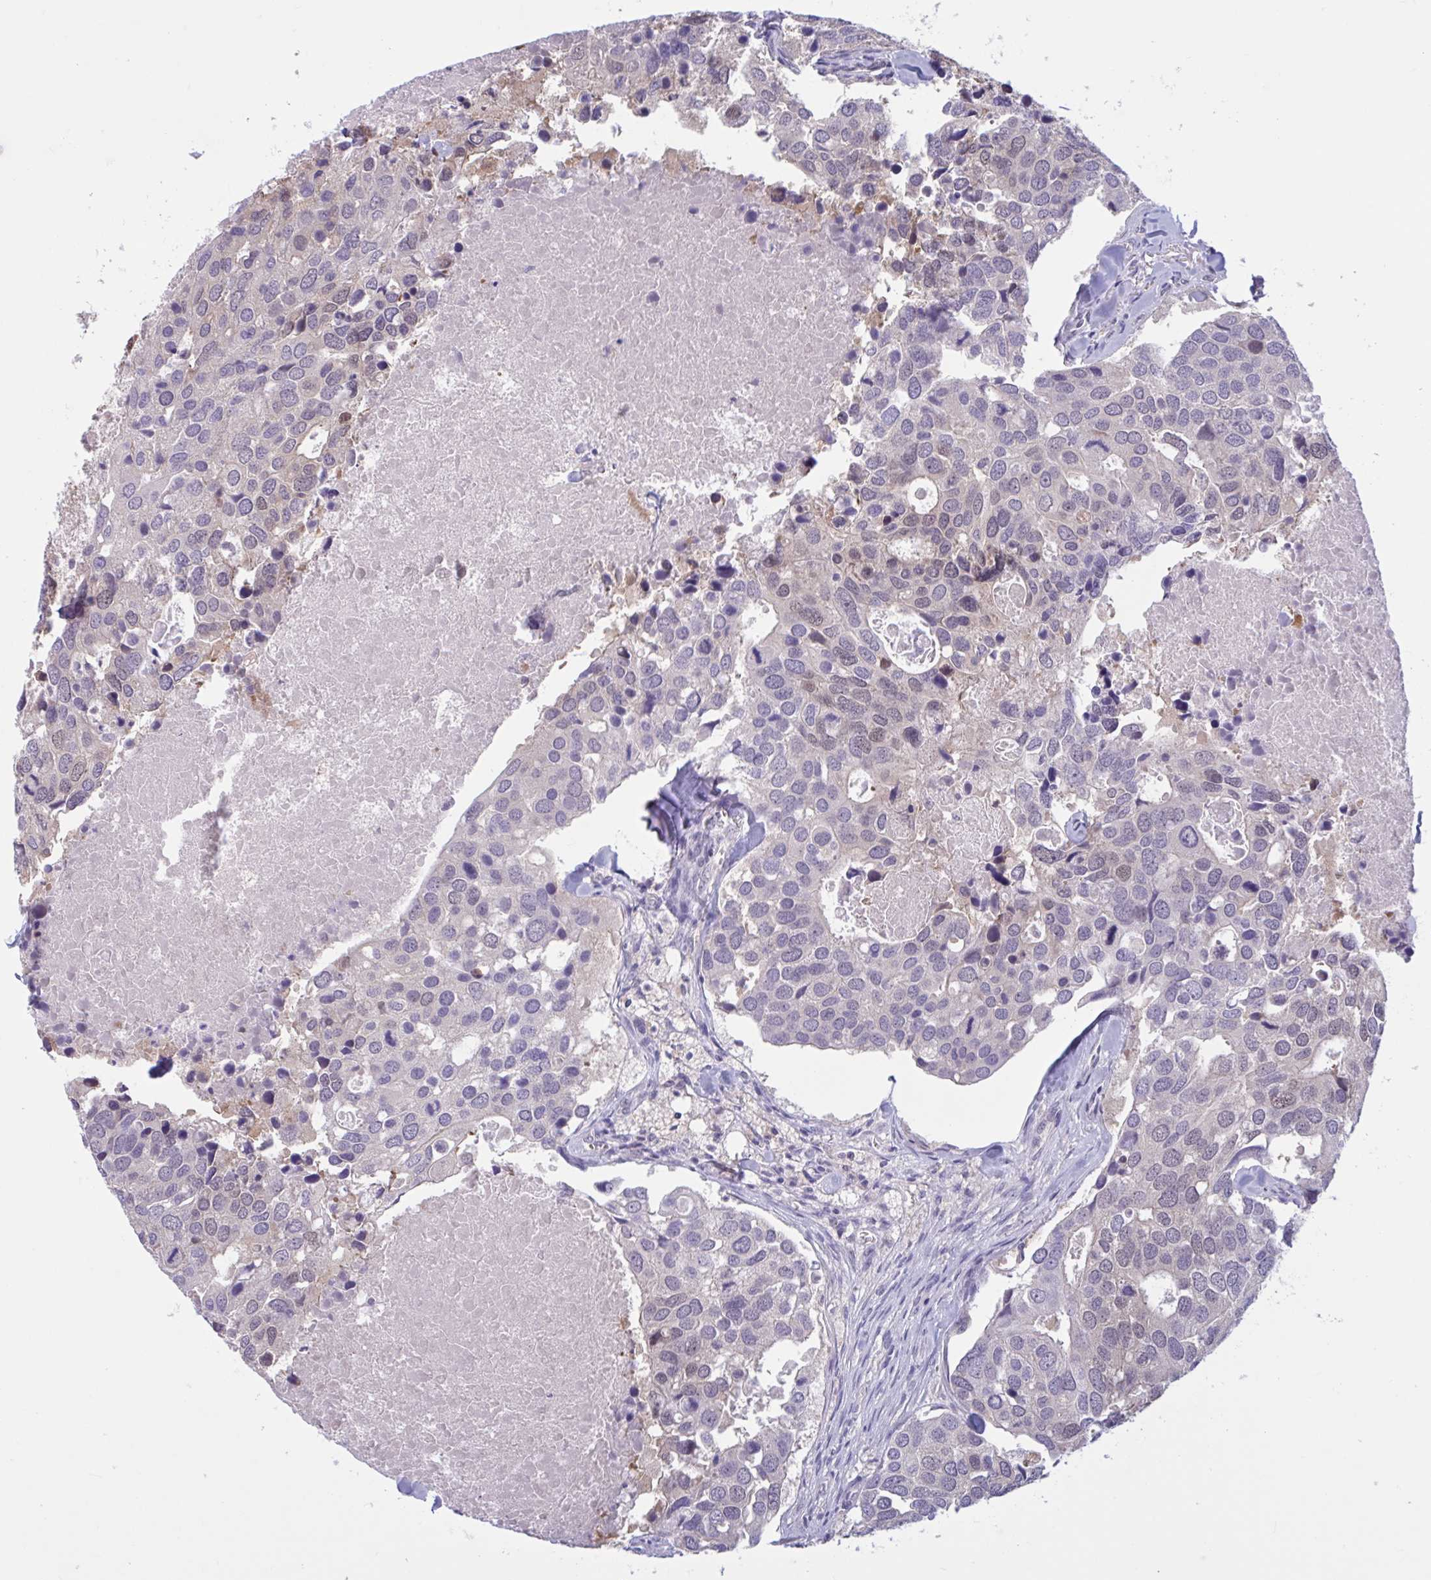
{"staining": {"intensity": "moderate", "quantity": "25%-75%", "location": "nuclear"}, "tissue": "breast cancer", "cell_type": "Tumor cells", "image_type": "cancer", "snomed": [{"axis": "morphology", "description": "Duct carcinoma"}, {"axis": "topography", "description": "Breast"}], "caption": "Immunohistochemistry histopathology image of human breast intraductal carcinoma stained for a protein (brown), which shows medium levels of moderate nuclear staining in about 25%-75% of tumor cells.", "gene": "RBL1", "patient": {"sex": "female", "age": 83}}